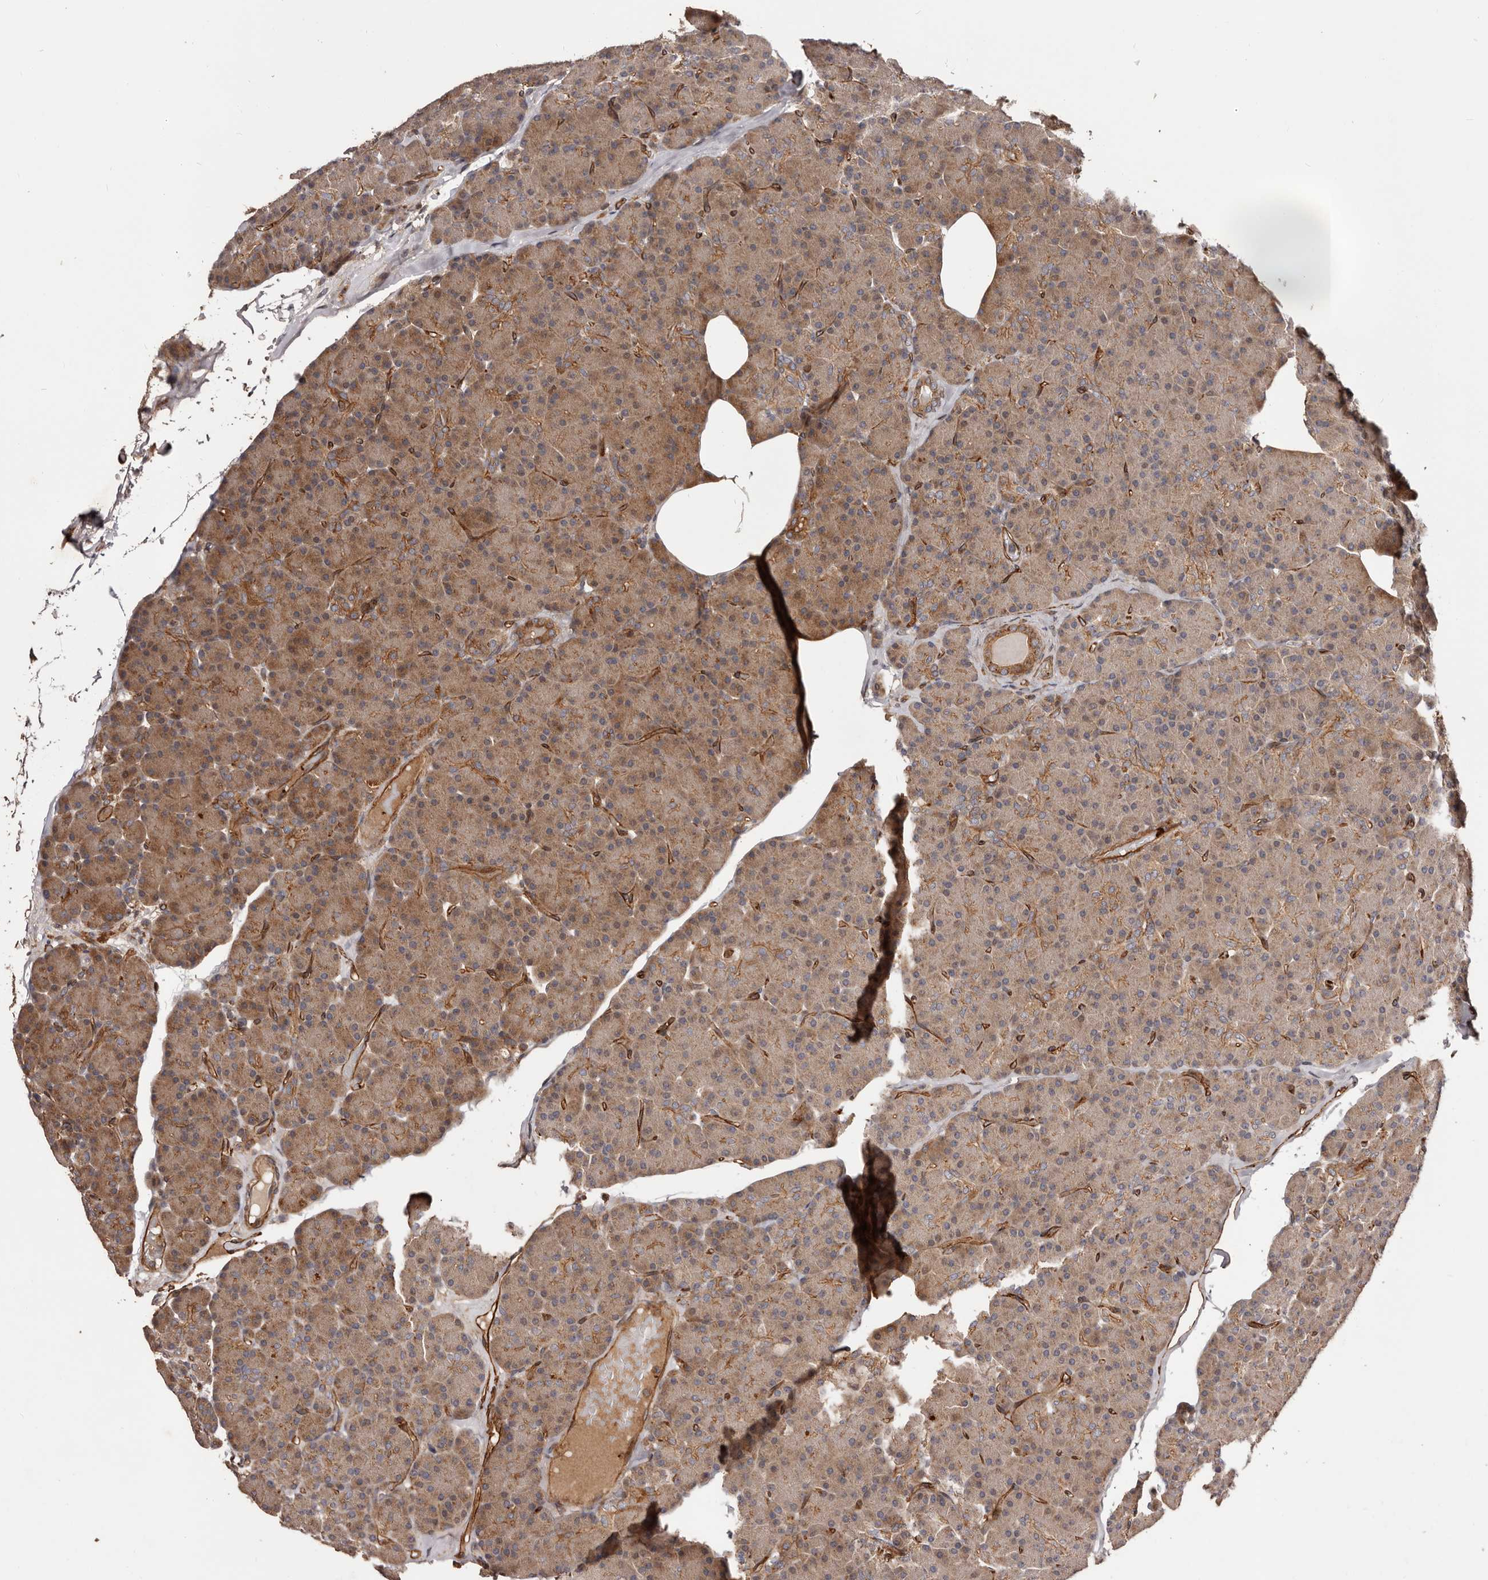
{"staining": {"intensity": "moderate", "quantity": ">75%", "location": "cytoplasmic/membranous"}, "tissue": "pancreas", "cell_type": "Exocrine glandular cells", "image_type": "normal", "snomed": [{"axis": "morphology", "description": "Normal tissue, NOS"}, {"axis": "topography", "description": "Pancreas"}], "caption": "Immunohistochemical staining of unremarkable human pancreas exhibits medium levels of moderate cytoplasmic/membranous positivity in approximately >75% of exocrine glandular cells.", "gene": "GTPBP1", "patient": {"sex": "female", "age": 43}}